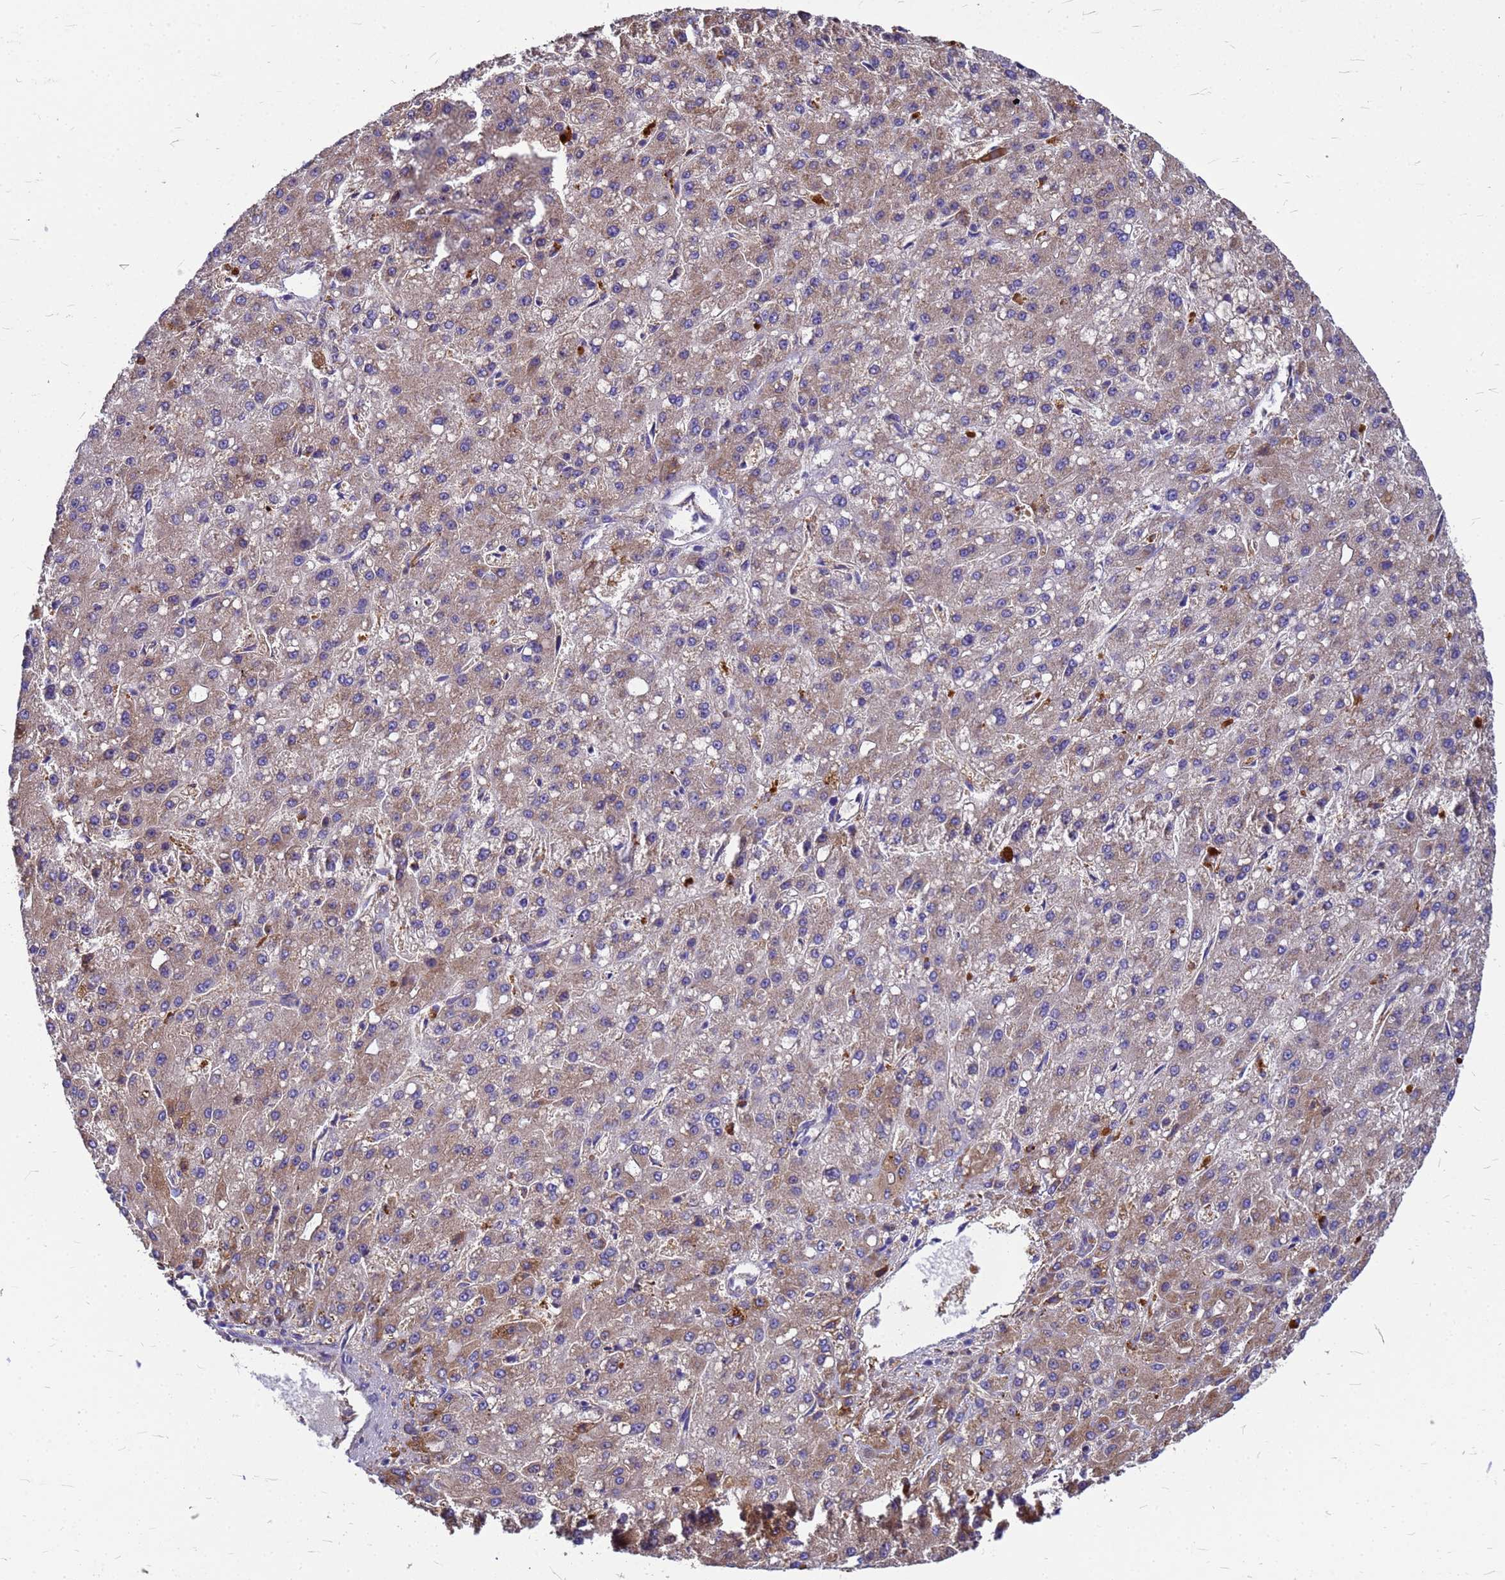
{"staining": {"intensity": "moderate", "quantity": "25%-75%", "location": "cytoplasmic/membranous"}, "tissue": "liver cancer", "cell_type": "Tumor cells", "image_type": "cancer", "snomed": [{"axis": "morphology", "description": "Carcinoma, Hepatocellular, NOS"}, {"axis": "topography", "description": "Liver"}], "caption": "Immunohistochemical staining of human liver hepatocellular carcinoma displays medium levels of moderate cytoplasmic/membranous expression in about 25%-75% of tumor cells. (IHC, brightfield microscopy, high magnification).", "gene": "GID4", "patient": {"sex": "male", "age": 67}}